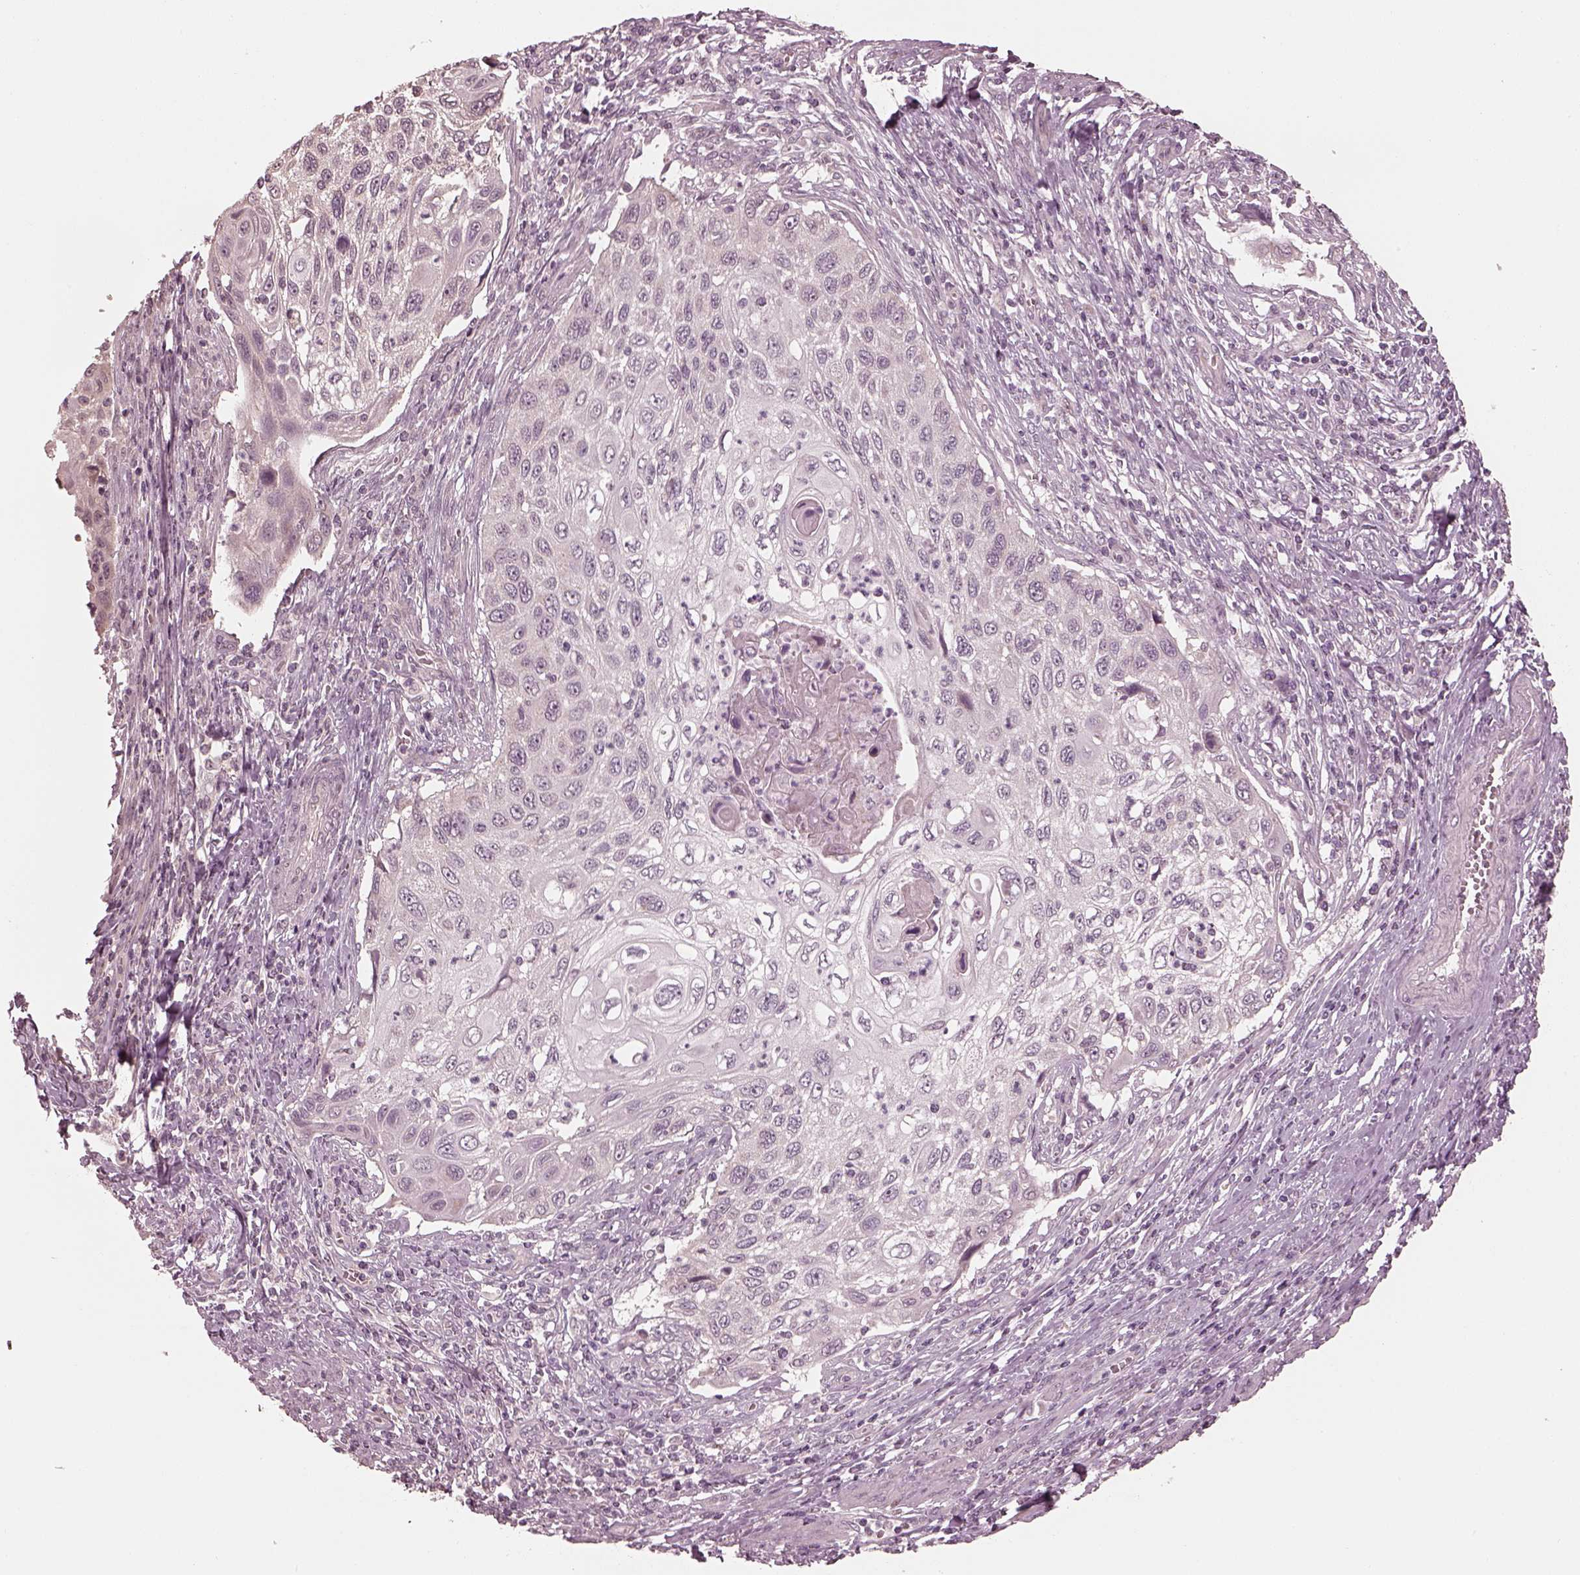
{"staining": {"intensity": "negative", "quantity": "none", "location": "none"}, "tissue": "cervical cancer", "cell_type": "Tumor cells", "image_type": "cancer", "snomed": [{"axis": "morphology", "description": "Squamous cell carcinoma, NOS"}, {"axis": "topography", "description": "Cervix"}], "caption": "This is a micrograph of immunohistochemistry (IHC) staining of cervical cancer (squamous cell carcinoma), which shows no positivity in tumor cells.", "gene": "IQCB1", "patient": {"sex": "female", "age": 70}}